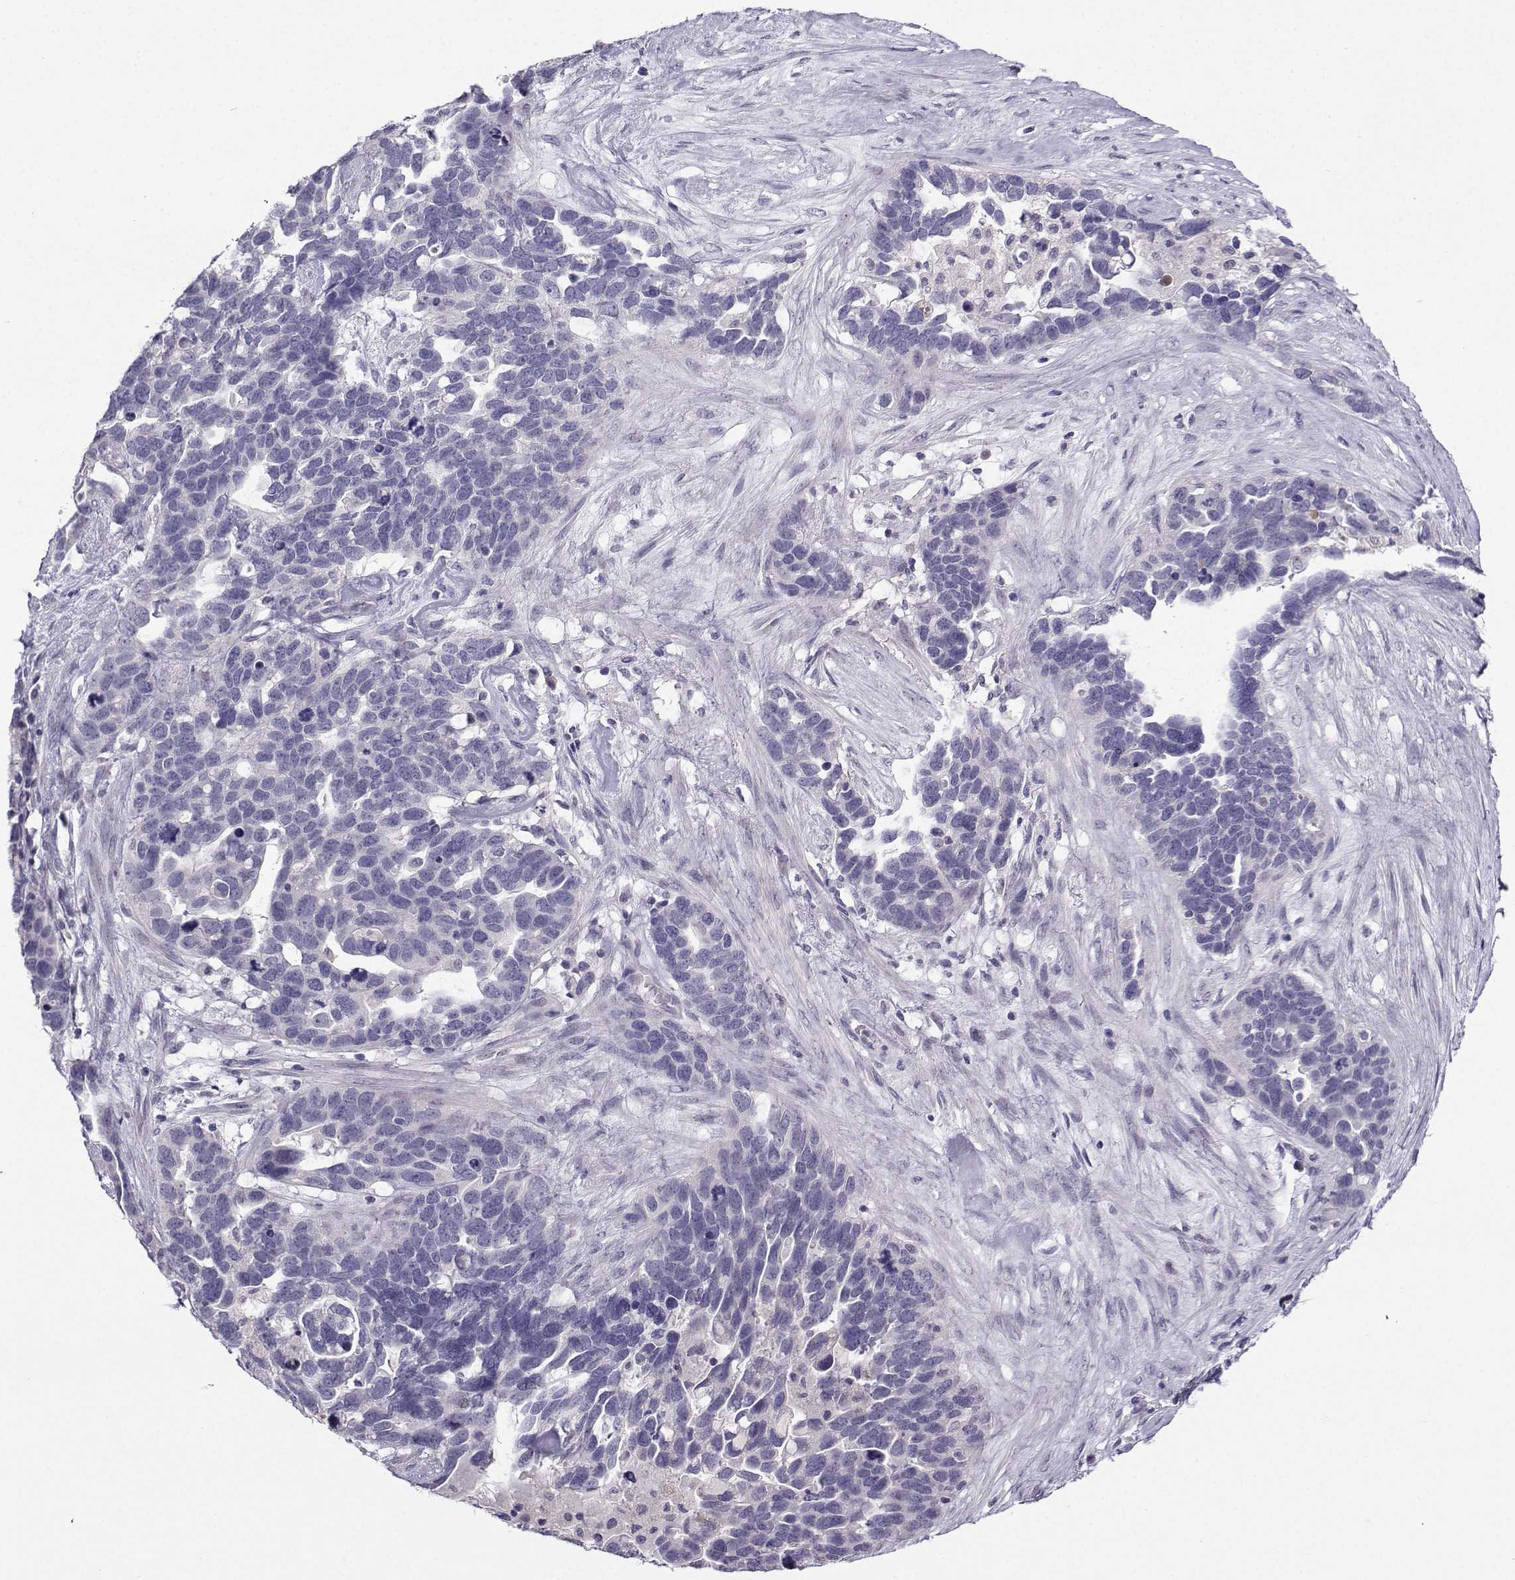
{"staining": {"intensity": "negative", "quantity": "none", "location": "none"}, "tissue": "ovarian cancer", "cell_type": "Tumor cells", "image_type": "cancer", "snomed": [{"axis": "morphology", "description": "Cystadenocarcinoma, serous, NOS"}, {"axis": "topography", "description": "Ovary"}], "caption": "This is a photomicrograph of immunohistochemistry staining of serous cystadenocarcinoma (ovarian), which shows no expression in tumor cells.", "gene": "CRYBB1", "patient": {"sex": "female", "age": 54}}